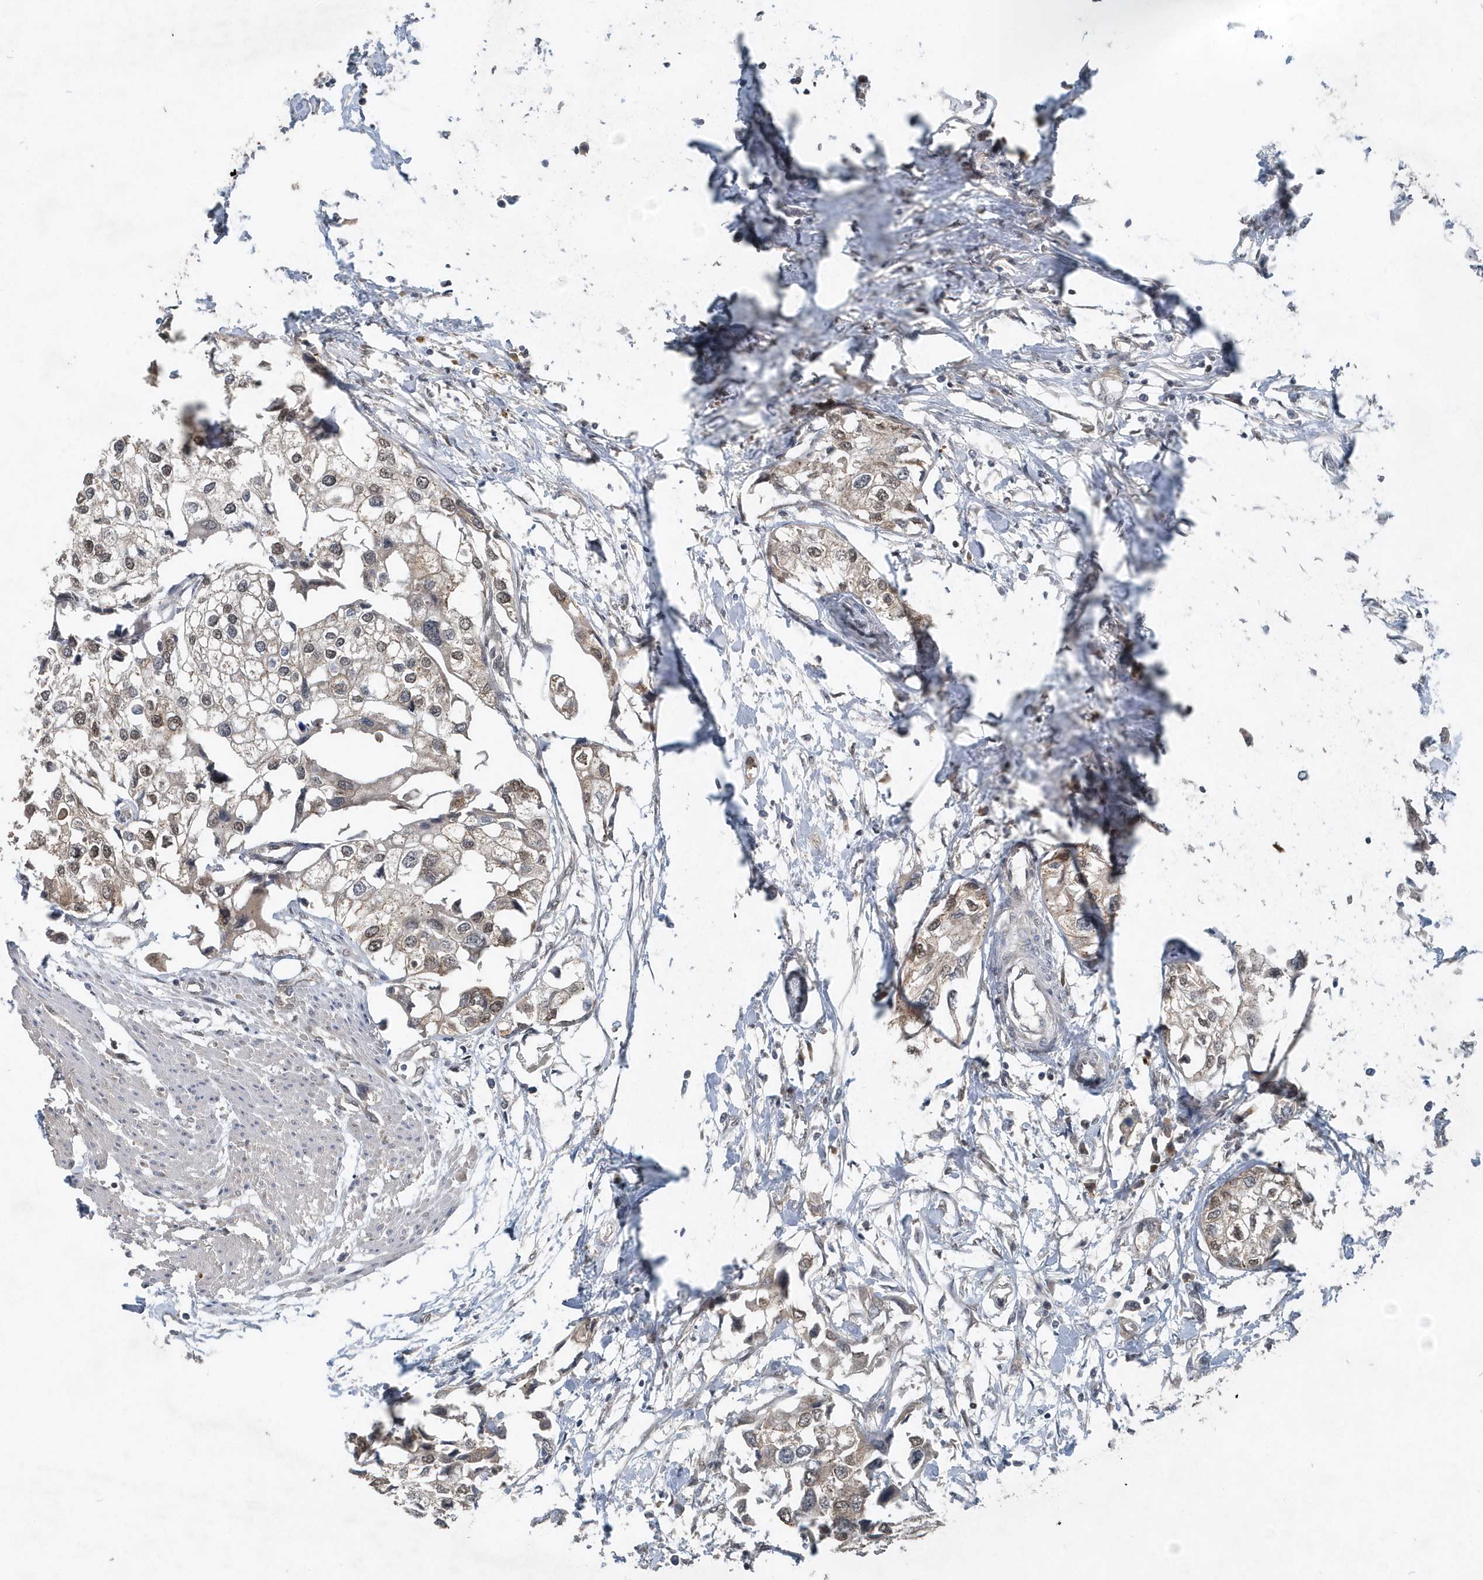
{"staining": {"intensity": "weak", "quantity": "25%-75%", "location": "nuclear"}, "tissue": "urothelial cancer", "cell_type": "Tumor cells", "image_type": "cancer", "snomed": [{"axis": "morphology", "description": "Urothelial carcinoma, High grade"}, {"axis": "topography", "description": "Urinary bladder"}], "caption": "Immunohistochemical staining of urothelial cancer displays low levels of weak nuclear protein expression in about 25%-75% of tumor cells.", "gene": "QTRT2", "patient": {"sex": "male", "age": 64}}